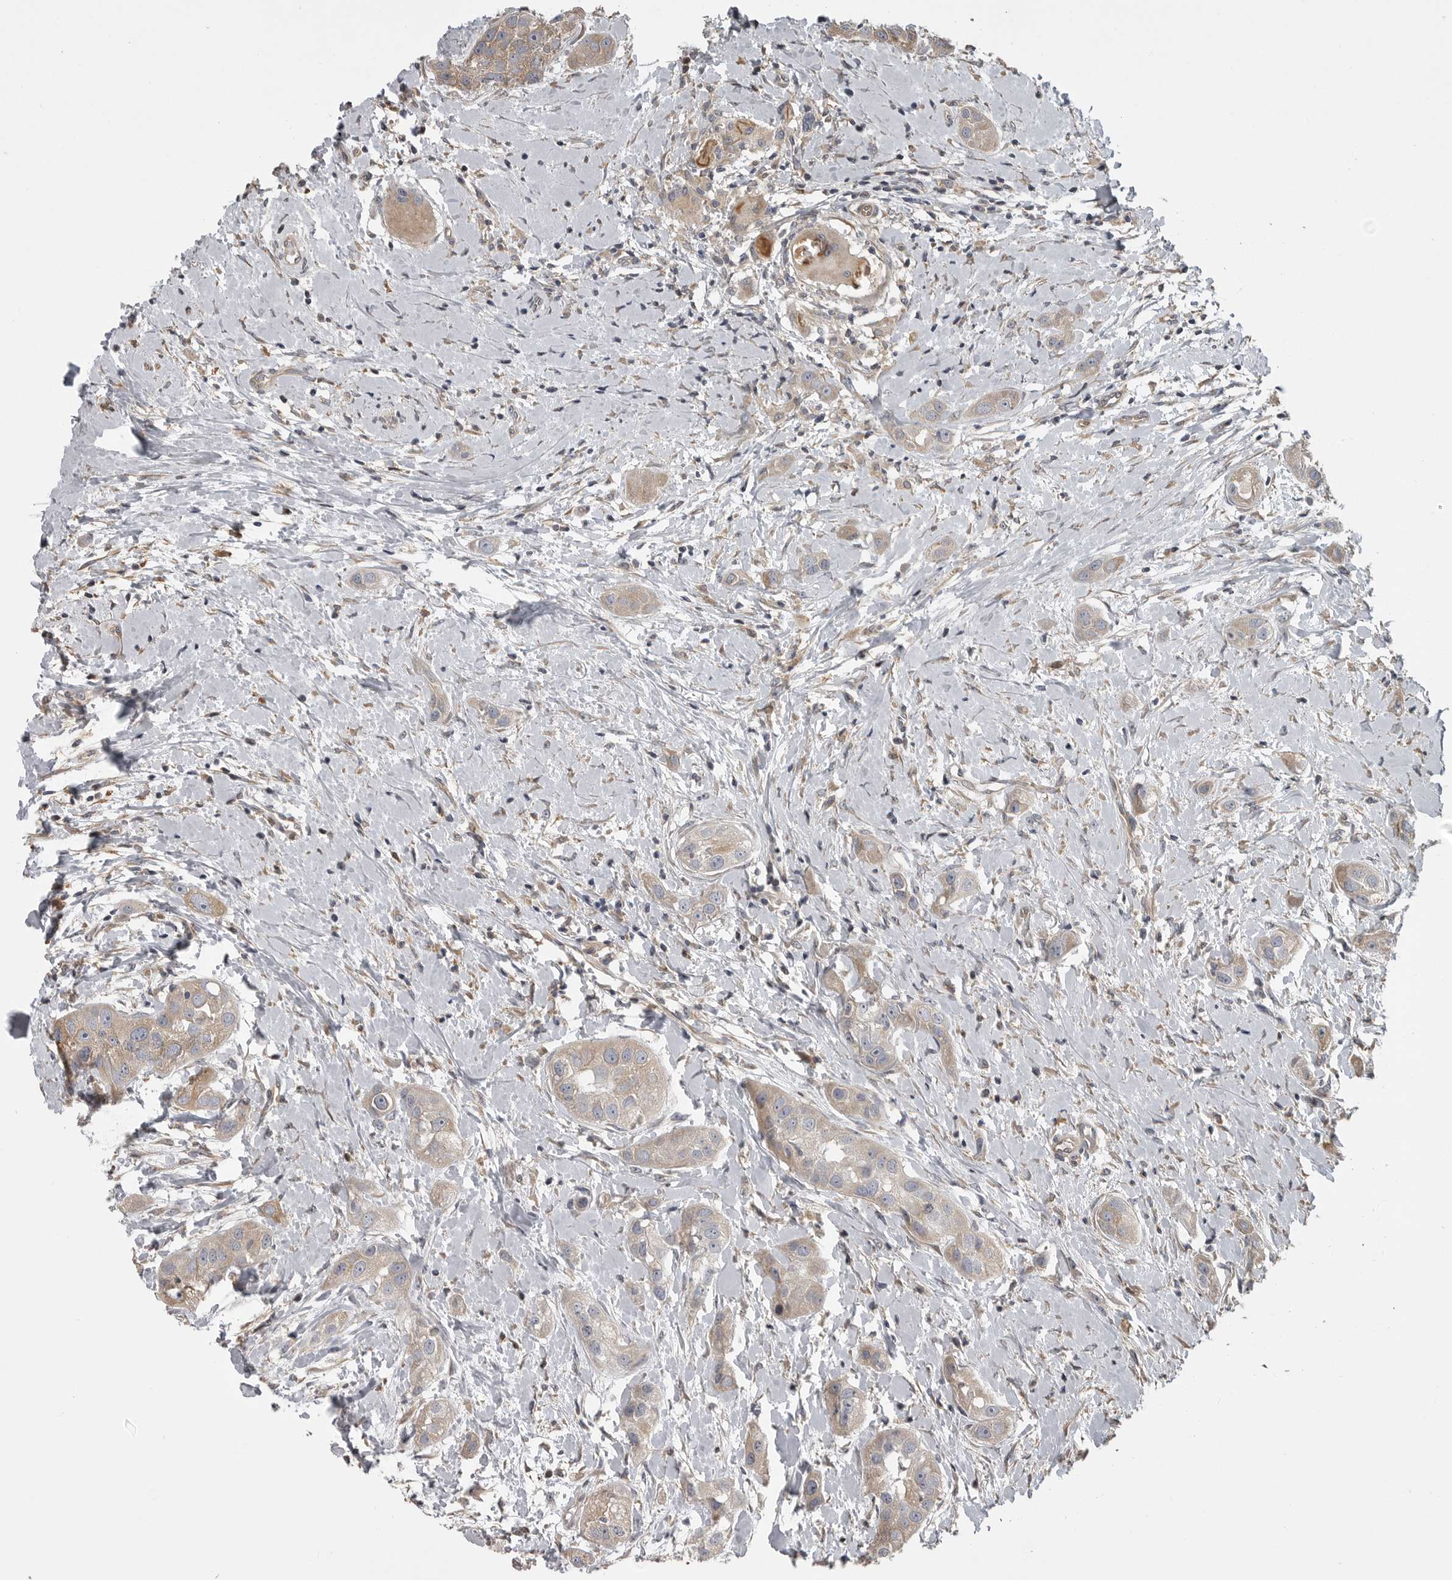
{"staining": {"intensity": "weak", "quantity": ">75%", "location": "cytoplasmic/membranous"}, "tissue": "head and neck cancer", "cell_type": "Tumor cells", "image_type": "cancer", "snomed": [{"axis": "morphology", "description": "Normal tissue, NOS"}, {"axis": "morphology", "description": "Squamous cell carcinoma, NOS"}, {"axis": "topography", "description": "Skeletal muscle"}, {"axis": "topography", "description": "Head-Neck"}], "caption": "Protein expression by immunohistochemistry reveals weak cytoplasmic/membranous positivity in approximately >75% of tumor cells in head and neck squamous cell carcinoma.", "gene": "ZNRF1", "patient": {"sex": "male", "age": 51}}